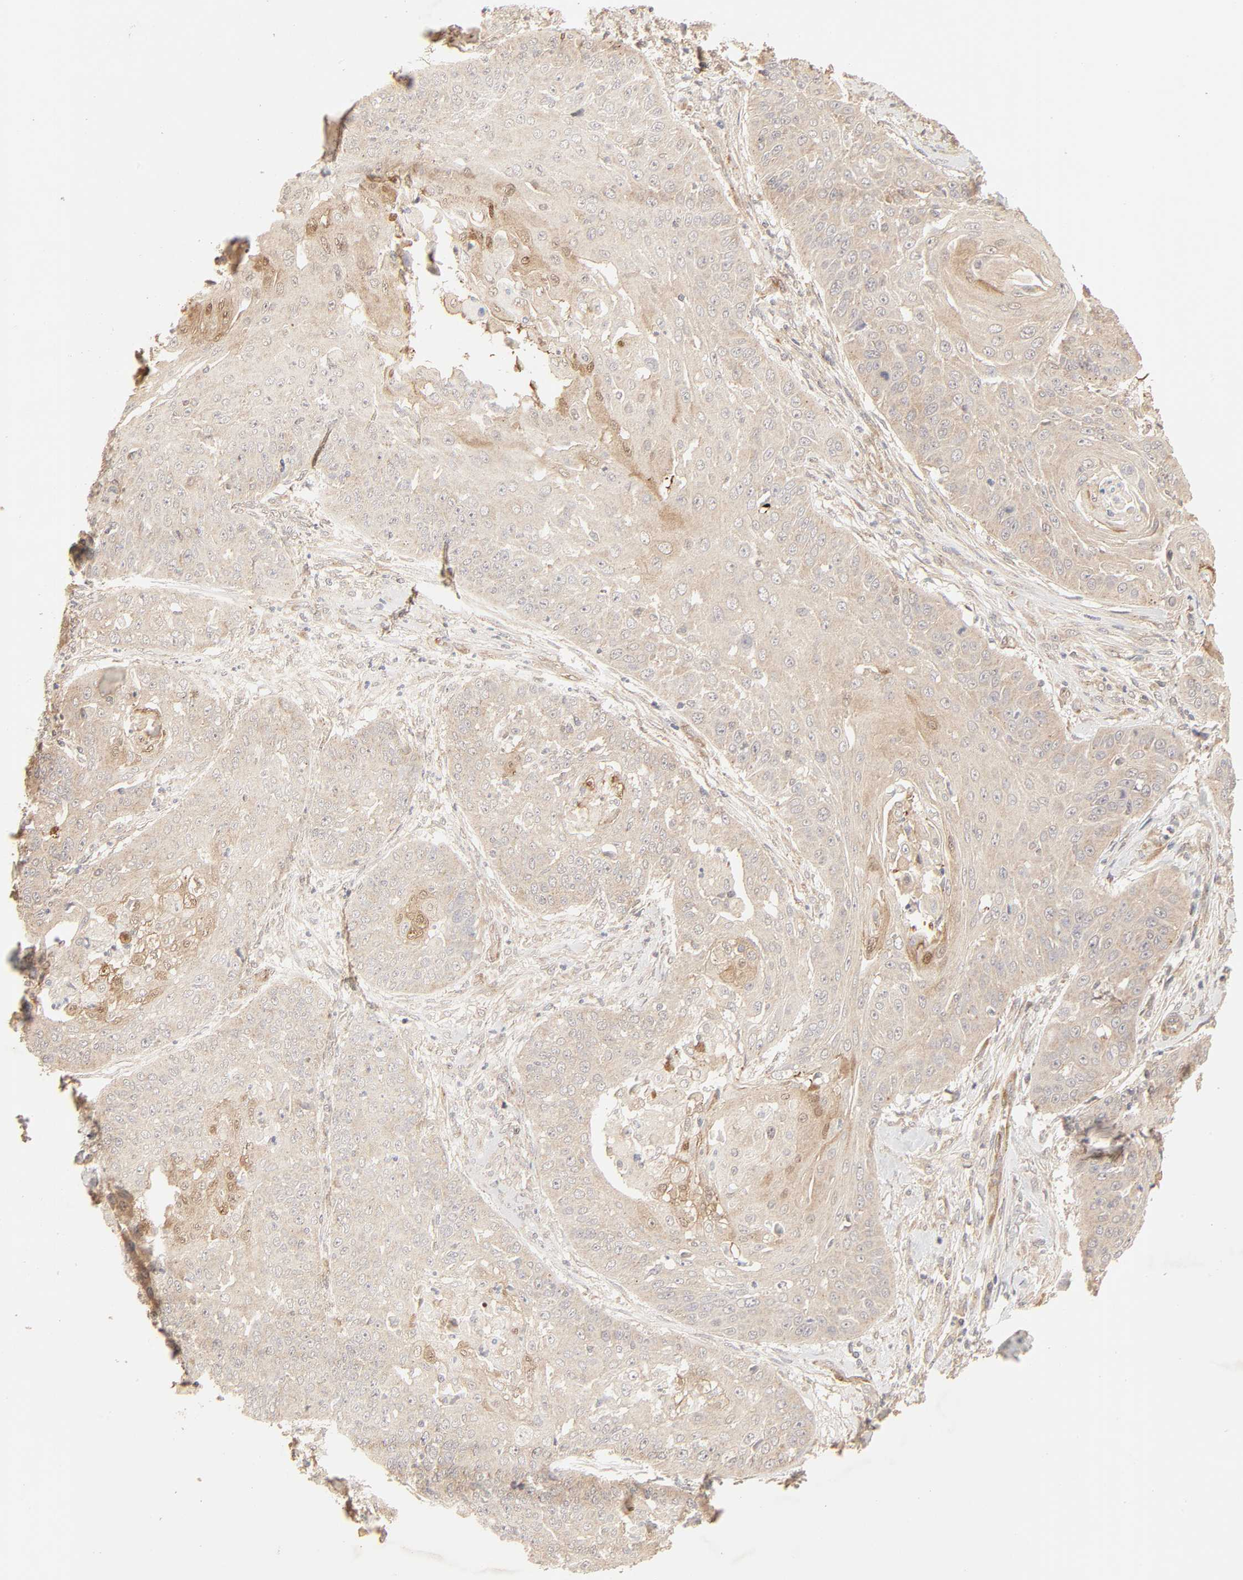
{"staining": {"intensity": "moderate", "quantity": "25%-75%", "location": "cytoplasmic/membranous"}, "tissue": "cervical cancer", "cell_type": "Tumor cells", "image_type": "cancer", "snomed": [{"axis": "morphology", "description": "Squamous cell carcinoma, NOS"}, {"axis": "topography", "description": "Cervix"}], "caption": "IHC (DAB) staining of human cervical squamous cell carcinoma reveals moderate cytoplasmic/membranous protein expression in about 25%-75% of tumor cells.", "gene": "EPS8", "patient": {"sex": "female", "age": 64}}